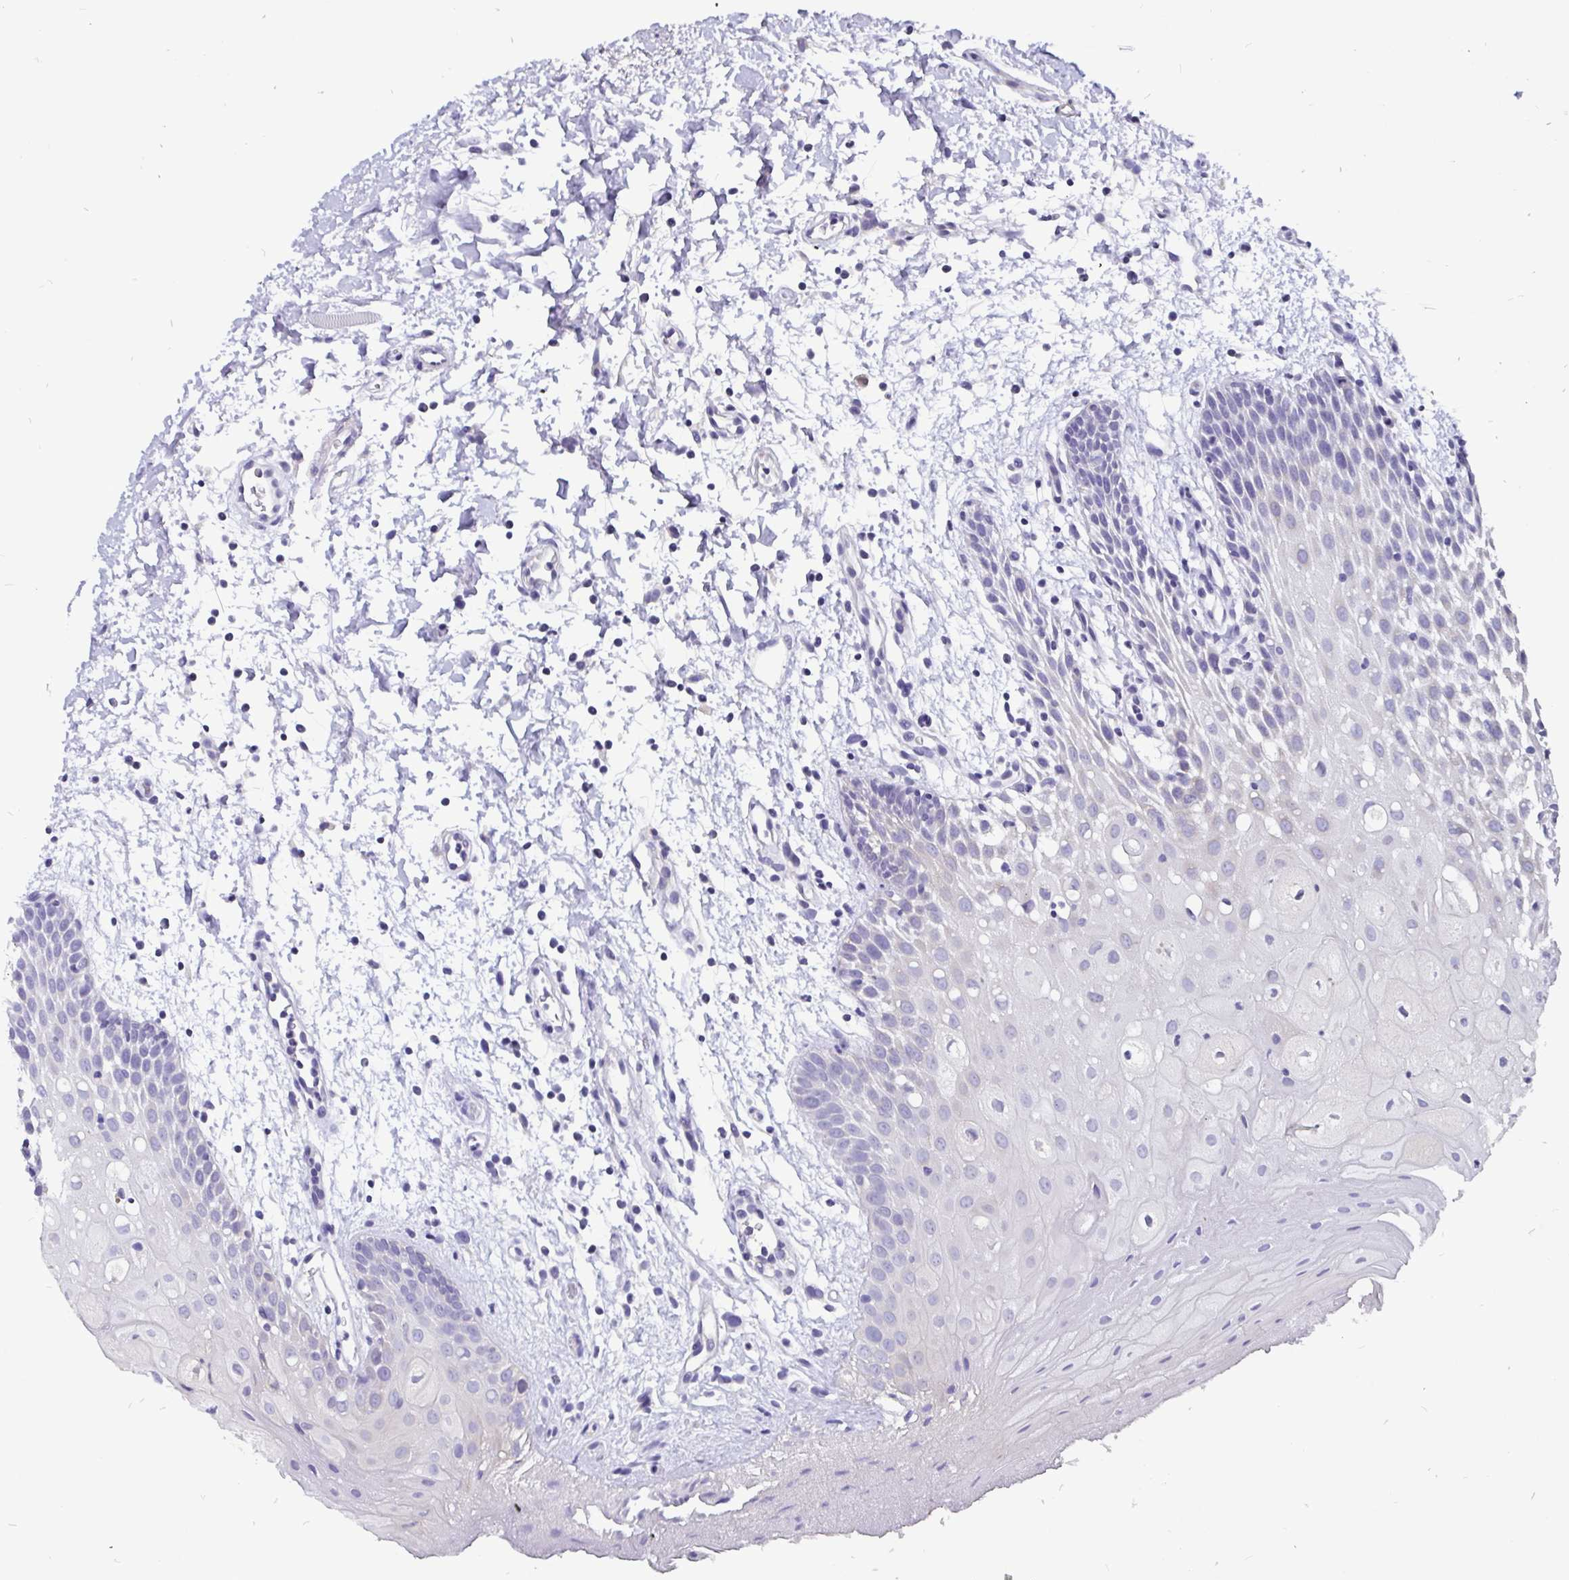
{"staining": {"intensity": "negative", "quantity": "none", "location": "none"}, "tissue": "oral mucosa", "cell_type": "Squamous epithelial cells", "image_type": "normal", "snomed": [{"axis": "morphology", "description": "Normal tissue, NOS"}, {"axis": "morphology", "description": "Squamous cell carcinoma, NOS"}, {"axis": "topography", "description": "Oral tissue"}, {"axis": "topography", "description": "Tounge, NOS"}, {"axis": "topography", "description": "Head-Neck"}], "caption": "Protein analysis of benign oral mucosa demonstrates no significant staining in squamous epithelial cells.", "gene": "ADAMTS6", "patient": {"sex": "male", "age": 62}}